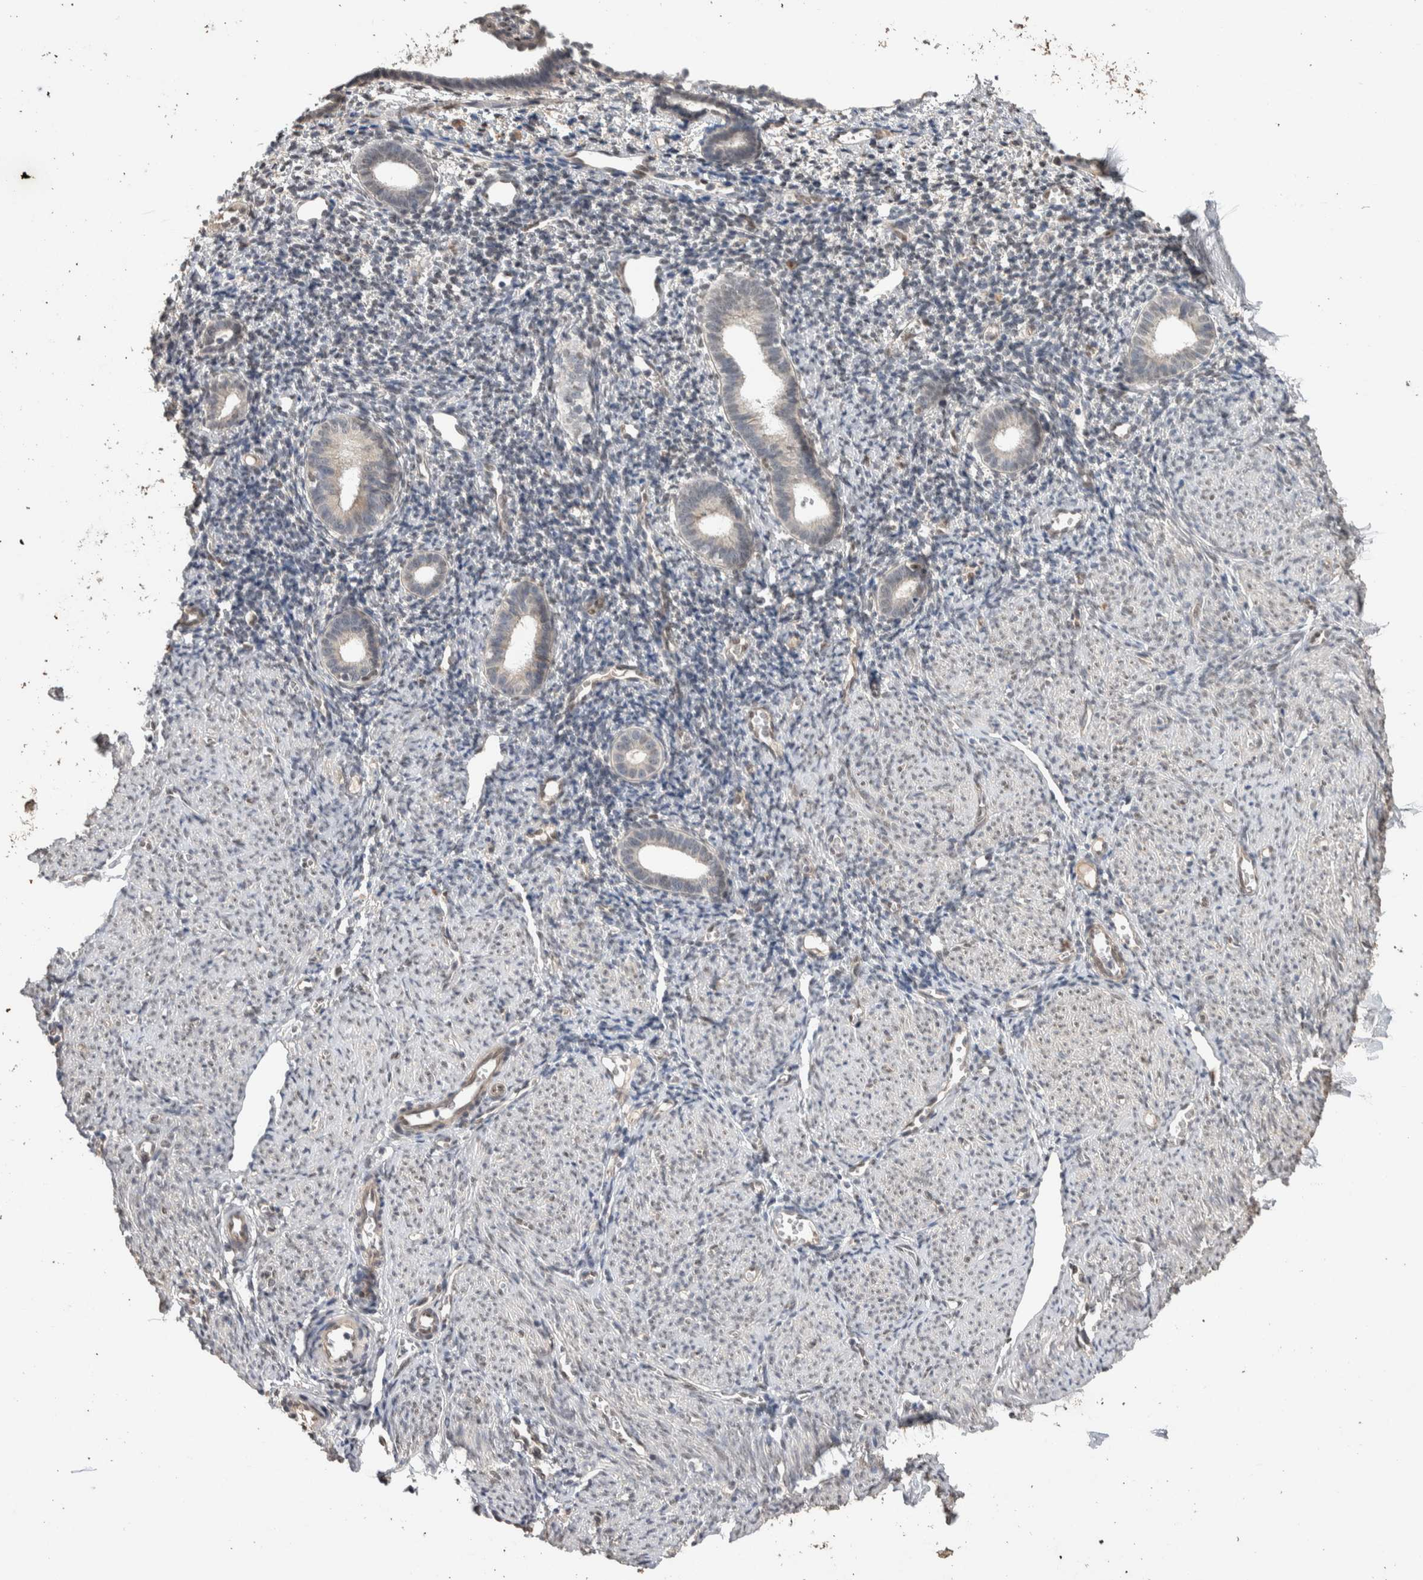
{"staining": {"intensity": "weak", "quantity": "25%-75%", "location": "nuclear"}, "tissue": "endometrium", "cell_type": "Cells in endometrial stroma", "image_type": "normal", "snomed": [{"axis": "morphology", "description": "Normal tissue, NOS"}, {"axis": "morphology", "description": "Adenocarcinoma, NOS"}, {"axis": "topography", "description": "Endometrium"}], "caption": "This histopathology image shows immunohistochemistry staining of unremarkable human endometrium, with low weak nuclear expression in about 25%-75% of cells in endometrial stroma.", "gene": "CYSRT1", "patient": {"sex": "female", "age": 57}}